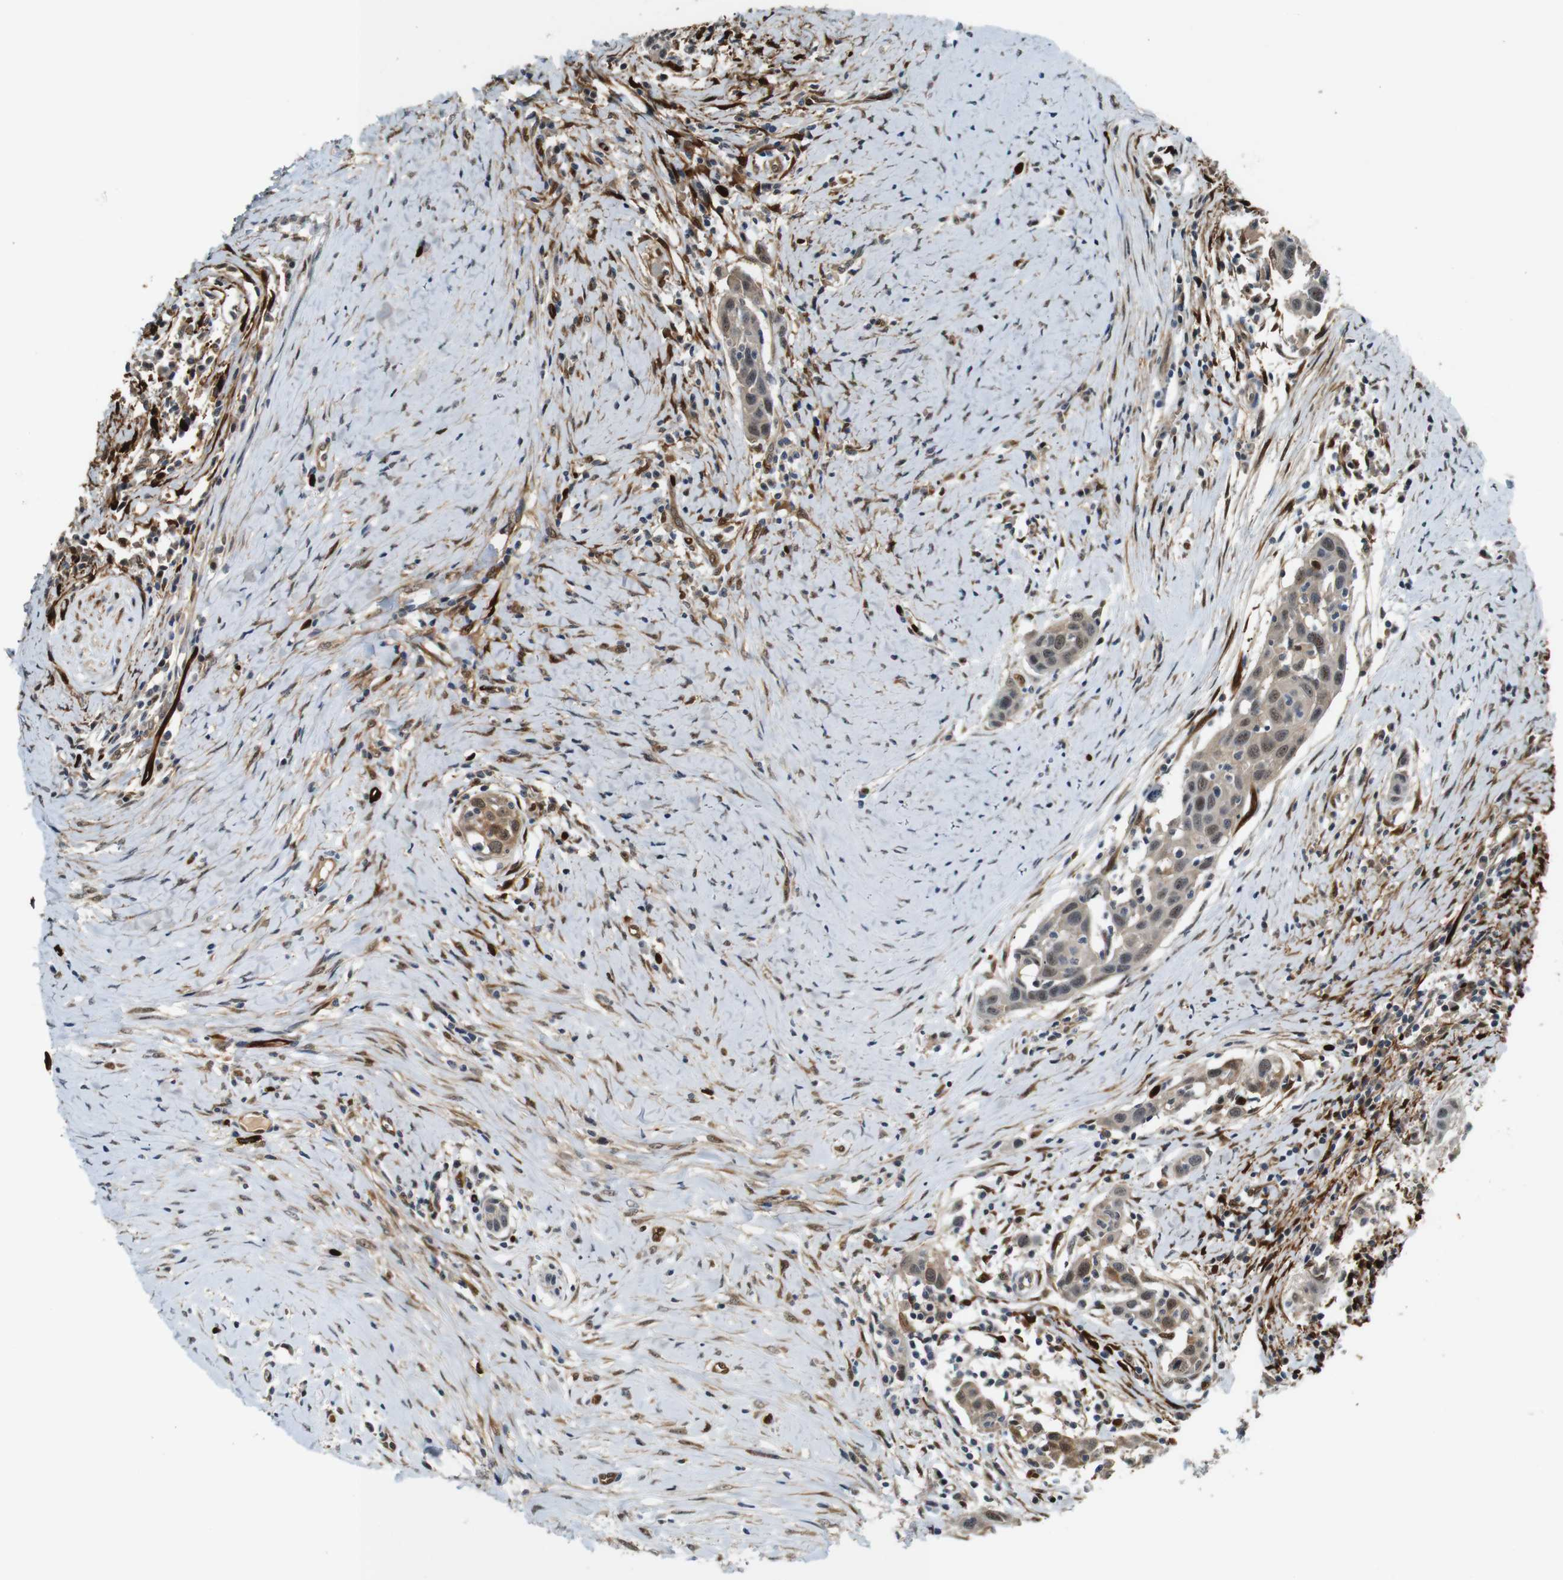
{"staining": {"intensity": "moderate", "quantity": ">75%", "location": "cytoplasmic/membranous,nuclear"}, "tissue": "head and neck cancer", "cell_type": "Tumor cells", "image_type": "cancer", "snomed": [{"axis": "morphology", "description": "Squamous cell carcinoma, NOS"}, {"axis": "topography", "description": "Oral tissue"}, {"axis": "topography", "description": "Head-Neck"}], "caption": "Head and neck cancer stained with a brown dye exhibits moderate cytoplasmic/membranous and nuclear positive expression in approximately >75% of tumor cells.", "gene": "LXN", "patient": {"sex": "female", "age": 50}}